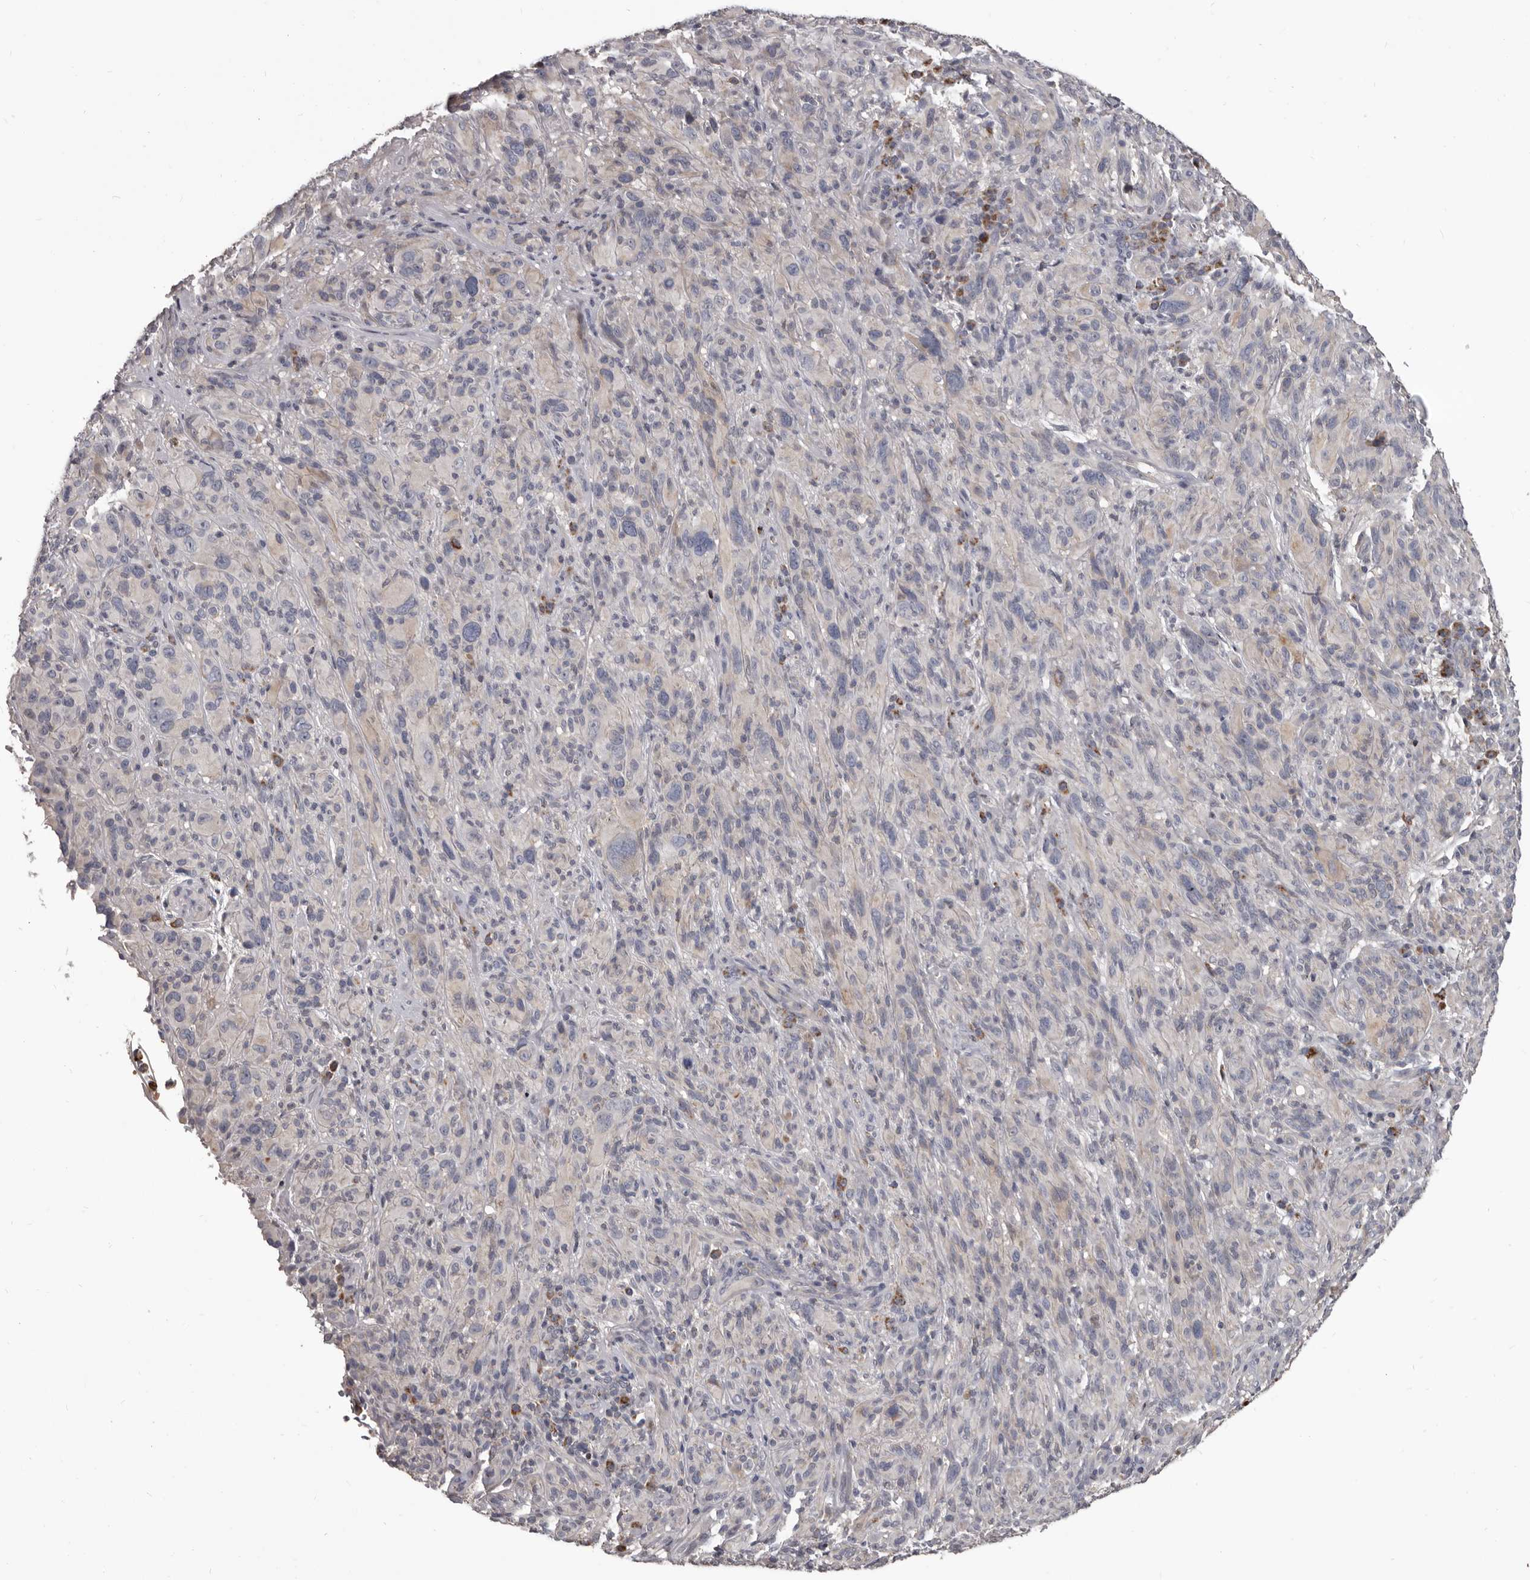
{"staining": {"intensity": "negative", "quantity": "none", "location": "none"}, "tissue": "melanoma", "cell_type": "Tumor cells", "image_type": "cancer", "snomed": [{"axis": "morphology", "description": "Malignant melanoma, NOS"}, {"axis": "topography", "description": "Skin of head"}], "caption": "Malignant melanoma was stained to show a protein in brown. There is no significant expression in tumor cells.", "gene": "ALDH5A1", "patient": {"sex": "male", "age": 96}}